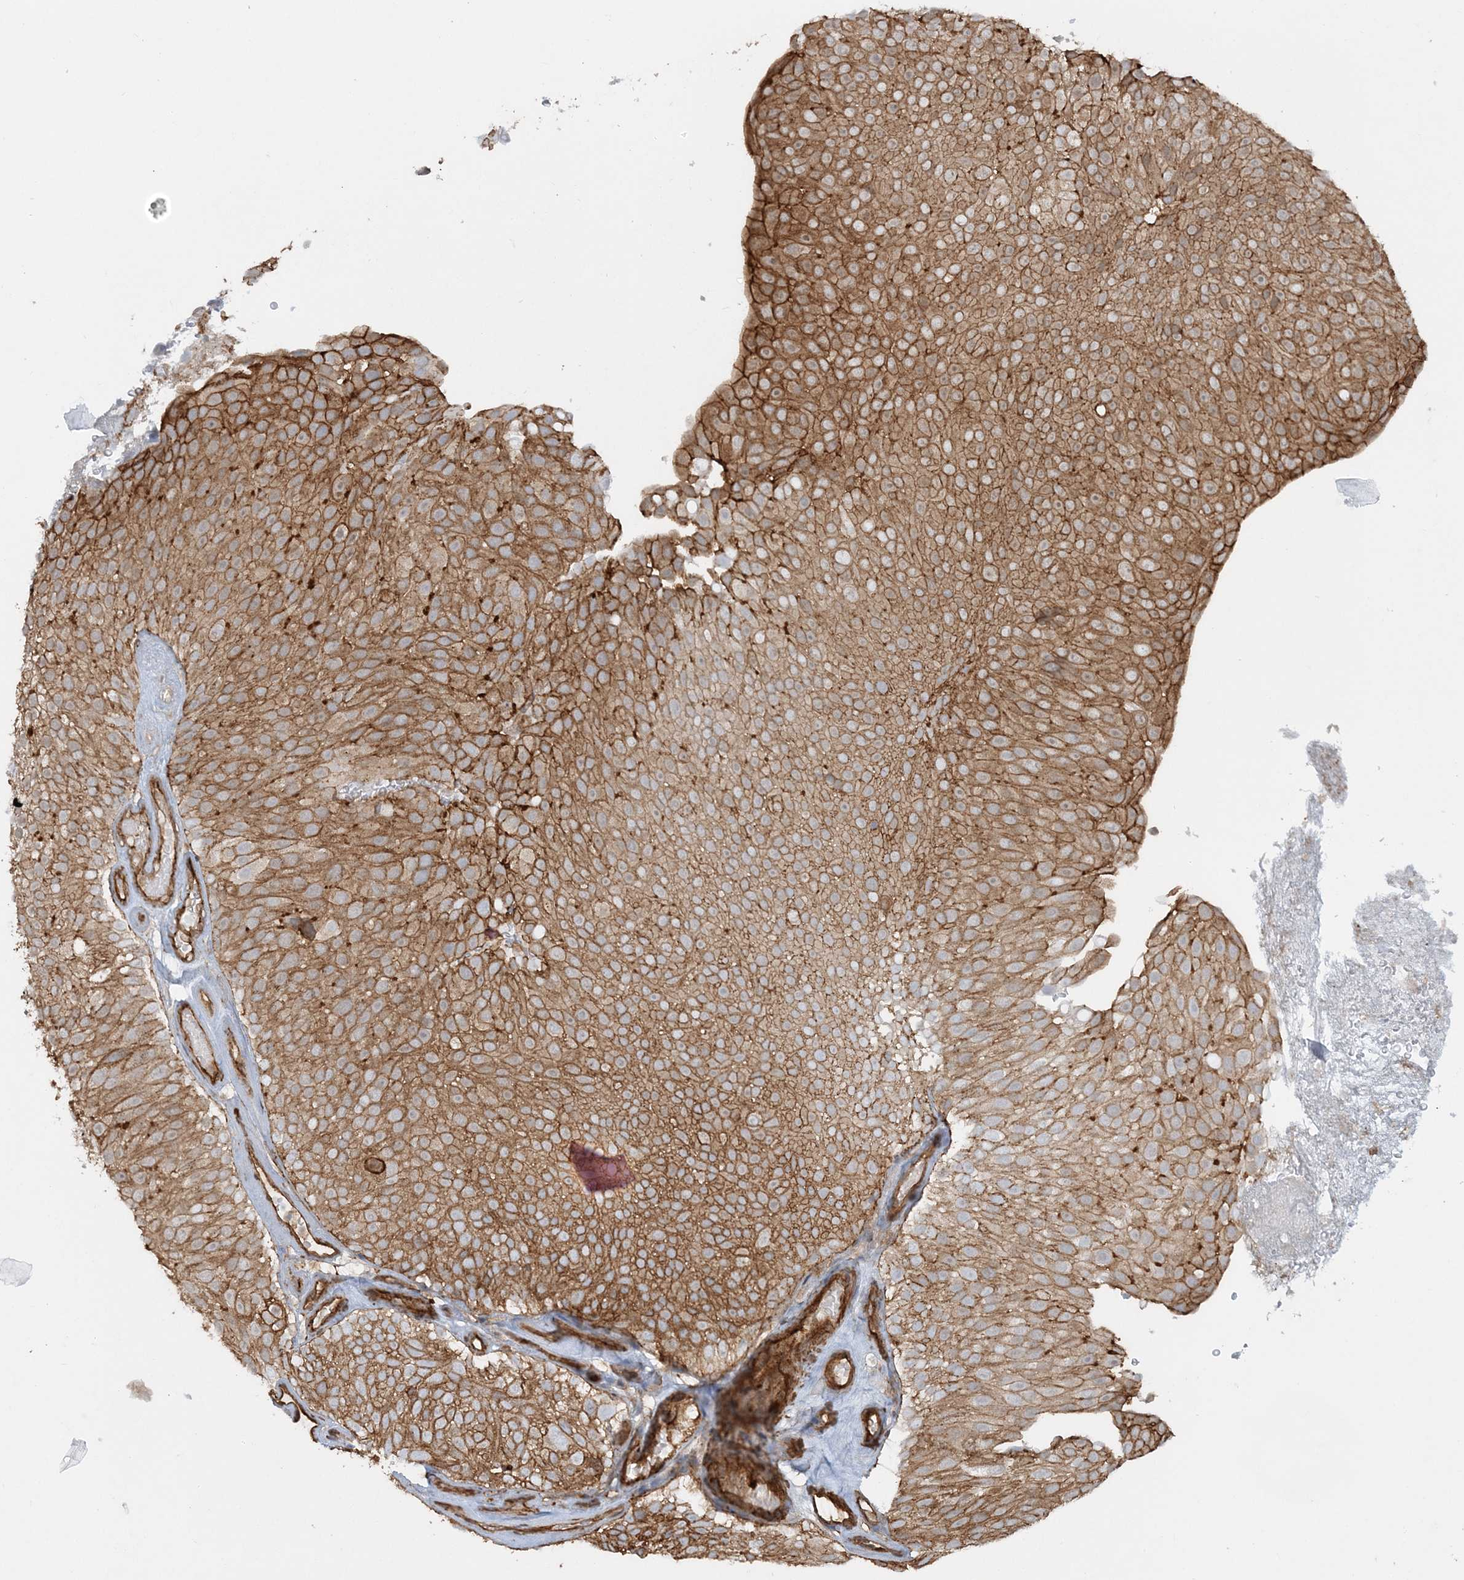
{"staining": {"intensity": "moderate", "quantity": ">75%", "location": "cytoplasmic/membranous"}, "tissue": "urothelial cancer", "cell_type": "Tumor cells", "image_type": "cancer", "snomed": [{"axis": "morphology", "description": "Urothelial carcinoma, Low grade"}, {"axis": "topography", "description": "Urinary bladder"}], "caption": "Urothelial carcinoma (low-grade) tissue exhibits moderate cytoplasmic/membranous expression in about >75% of tumor cells, visualized by immunohistochemistry. (DAB = brown stain, brightfield microscopy at high magnification).", "gene": "DSTN", "patient": {"sex": "male", "age": 78}}